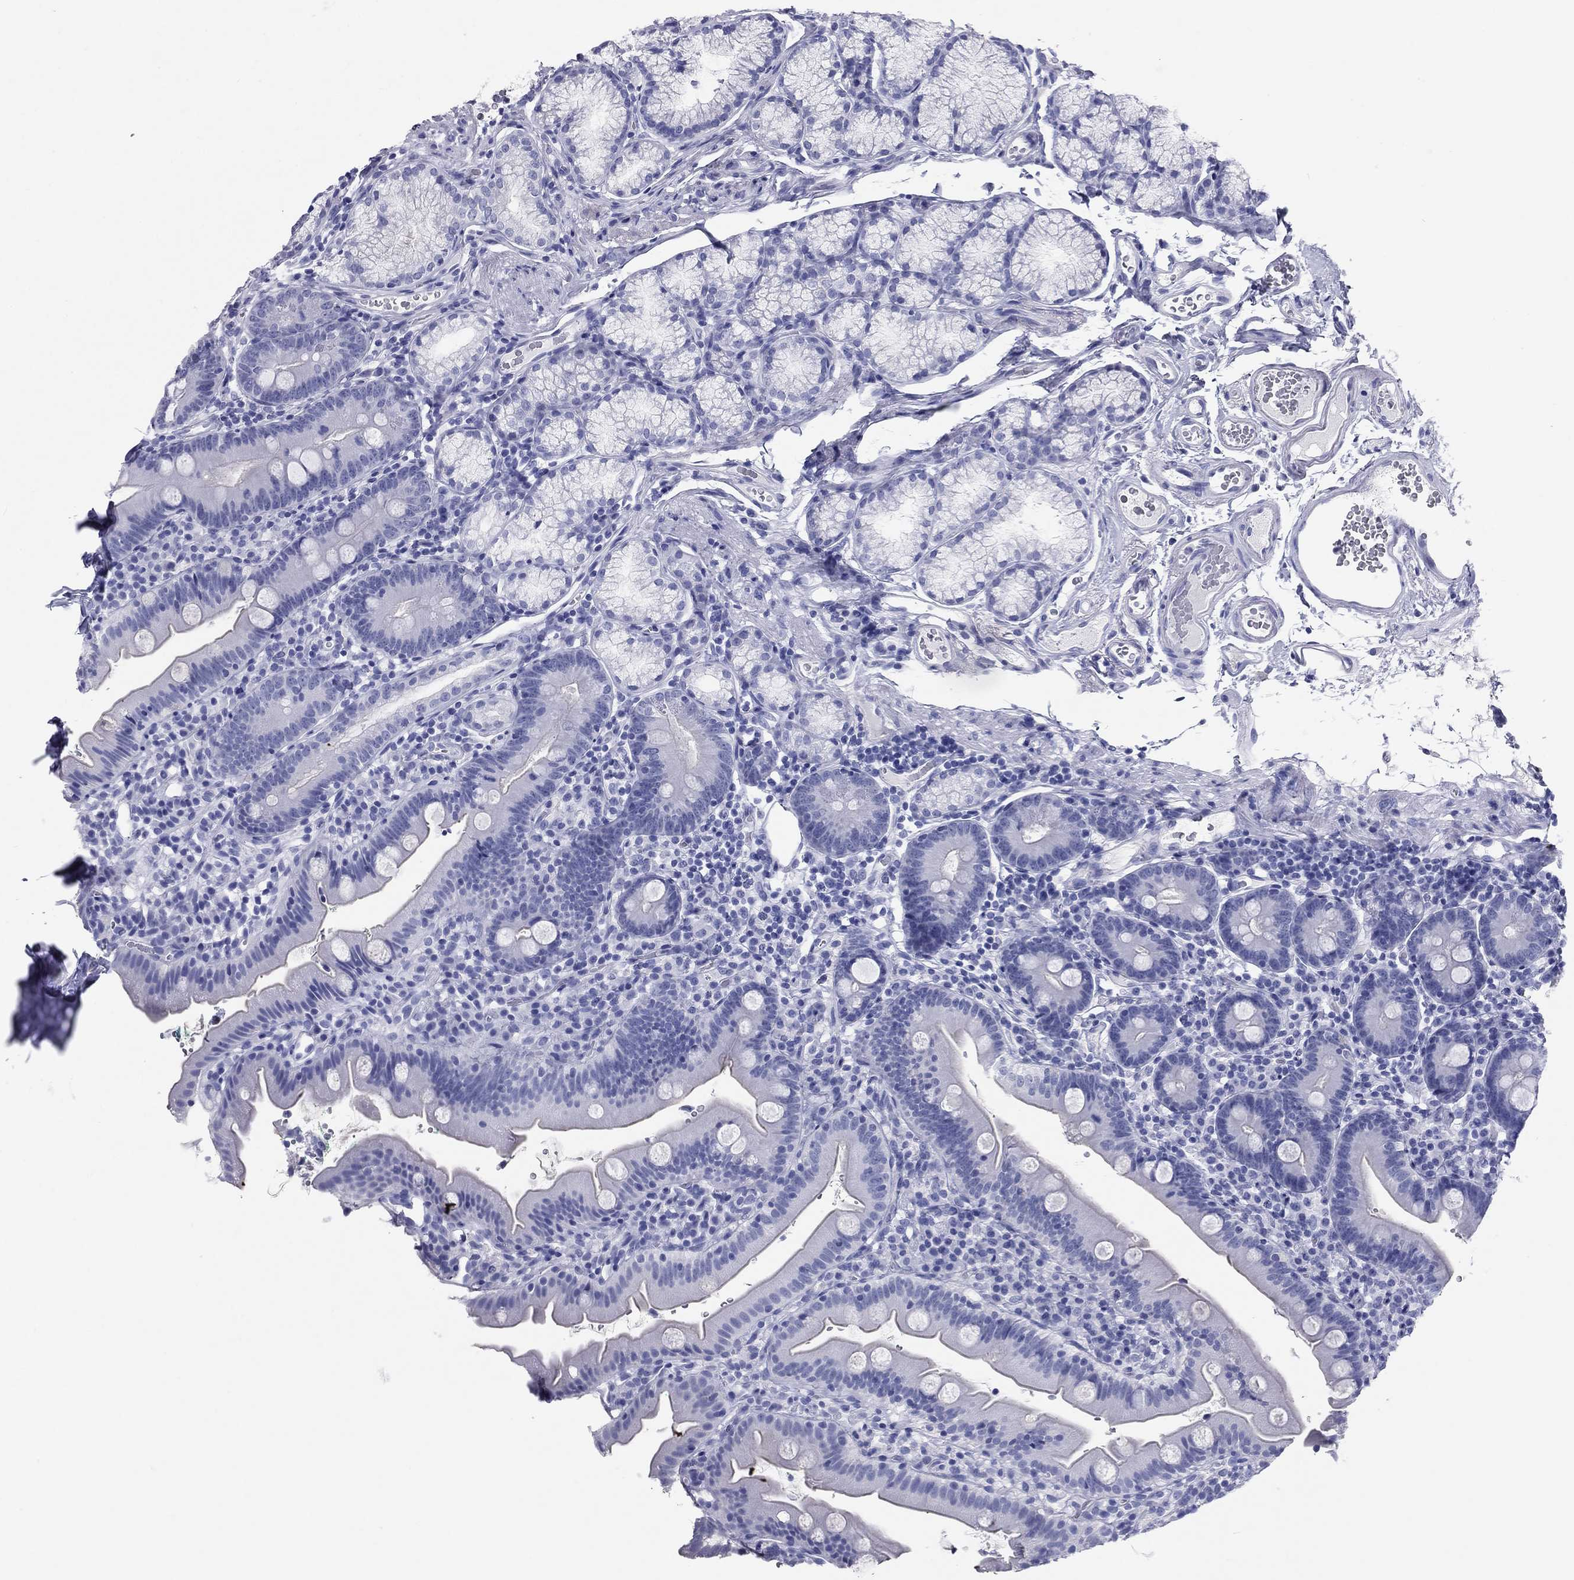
{"staining": {"intensity": "negative", "quantity": "none", "location": "none"}, "tissue": "duodenum", "cell_type": "Glandular cells", "image_type": "normal", "snomed": [{"axis": "morphology", "description": "Normal tissue, NOS"}, {"axis": "topography", "description": "Duodenum"}], "caption": "Immunohistochemistry (IHC) of normal human duodenum displays no expression in glandular cells.", "gene": "NPPA", "patient": {"sex": "female", "age": 67}}